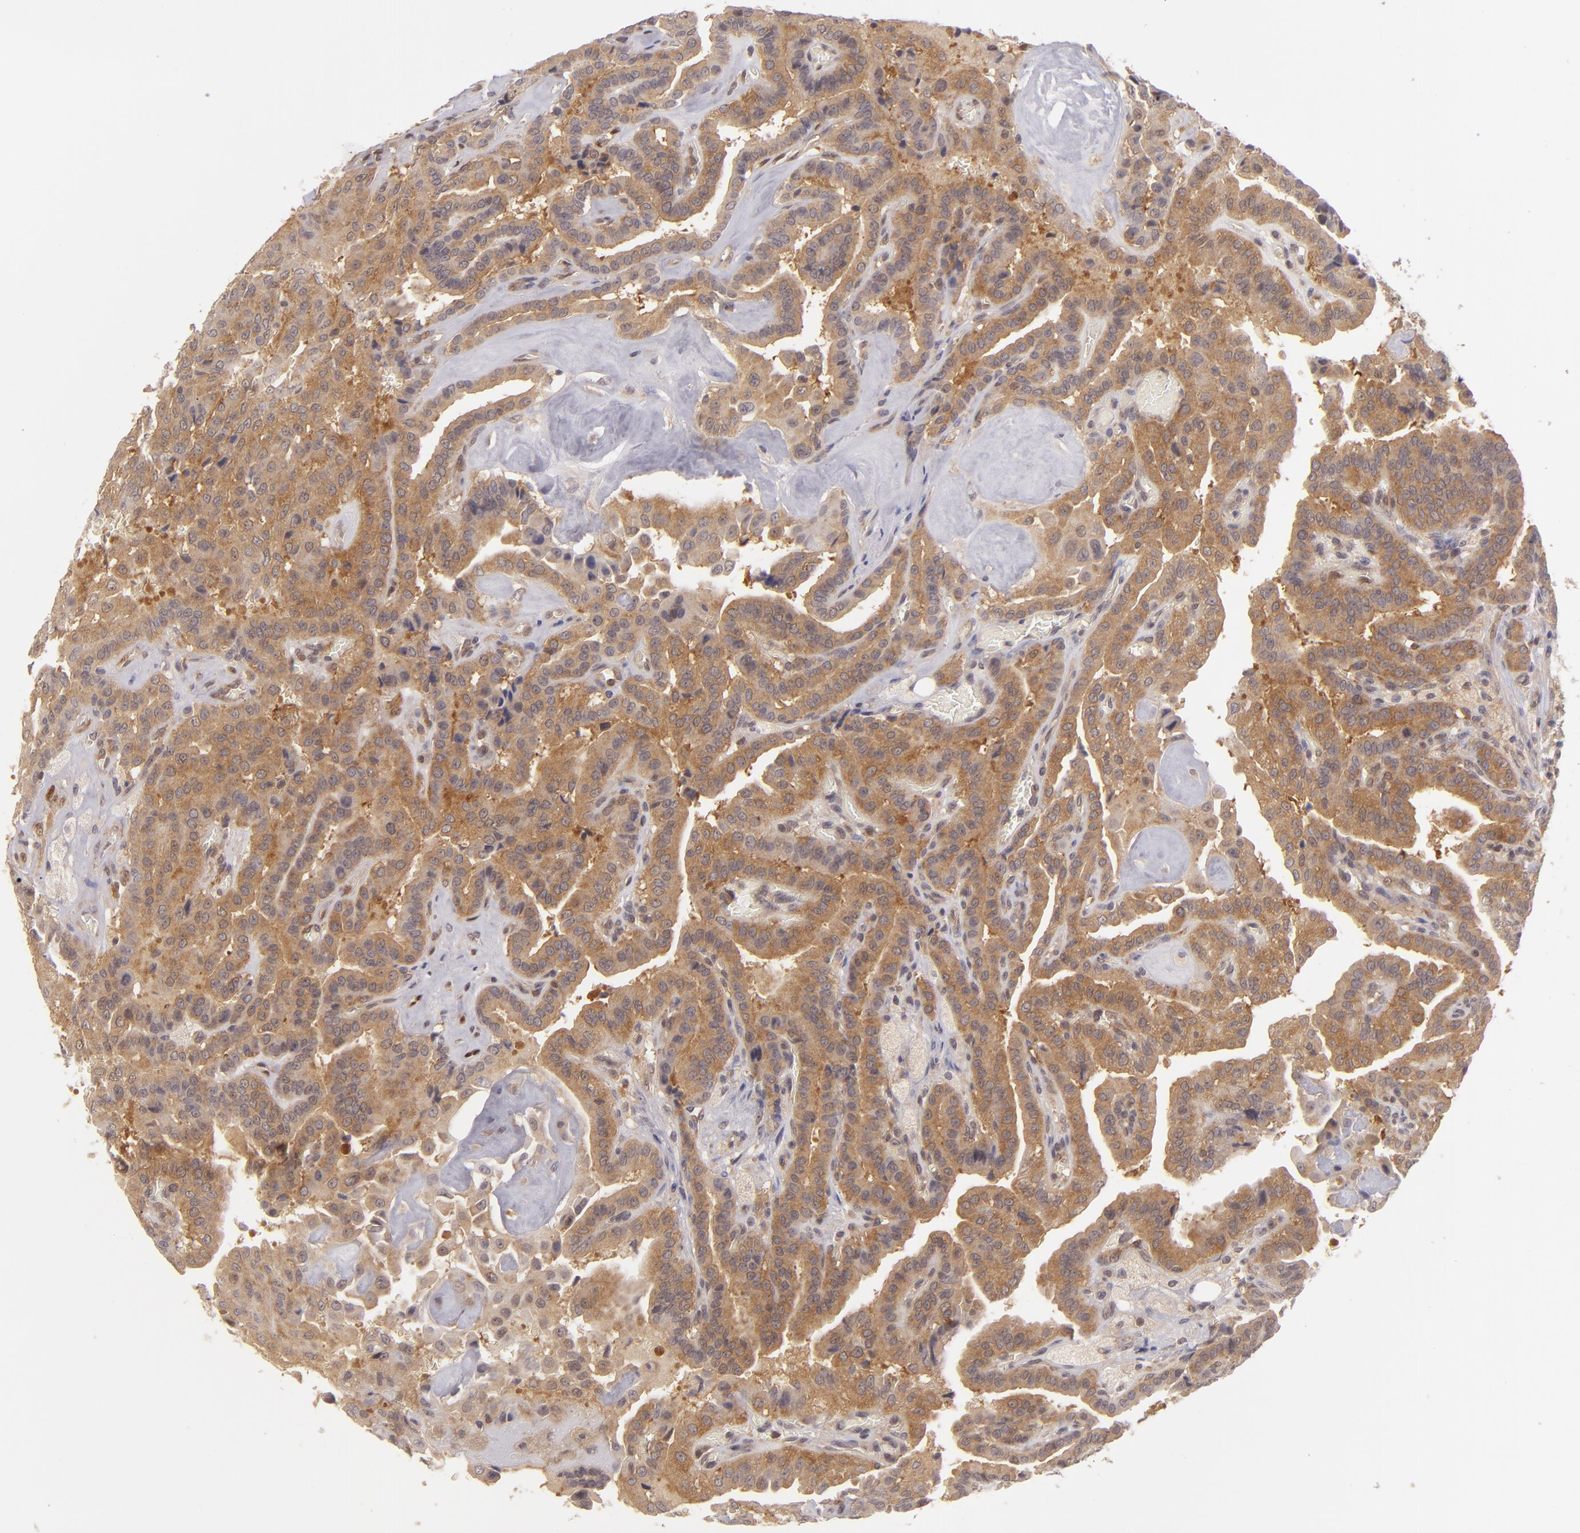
{"staining": {"intensity": "strong", "quantity": ">75%", "location": "cytoplasmic/membranous"}, "tissue": "thyroid cancer", "cell_type": "Tumor cells", "image_type": "cancer", "snomed": [{"axis": "morphology", "description": "Papillary adenocarcinoma, NOS"}, {"axis": "topography", "description": "Thyroid gland"}], "caption": "Strong cytoplasmic/membranous protein expression is identified in about >75% of tumor cells in thyroid cancer (papillary adenocarcinoma). Immunohistochemistry (ihc) stains the protein of interest in brown and the nuclei are stained blue.", "gene": "PTPN13", "patient": {"sex": "male", "age": 87}}